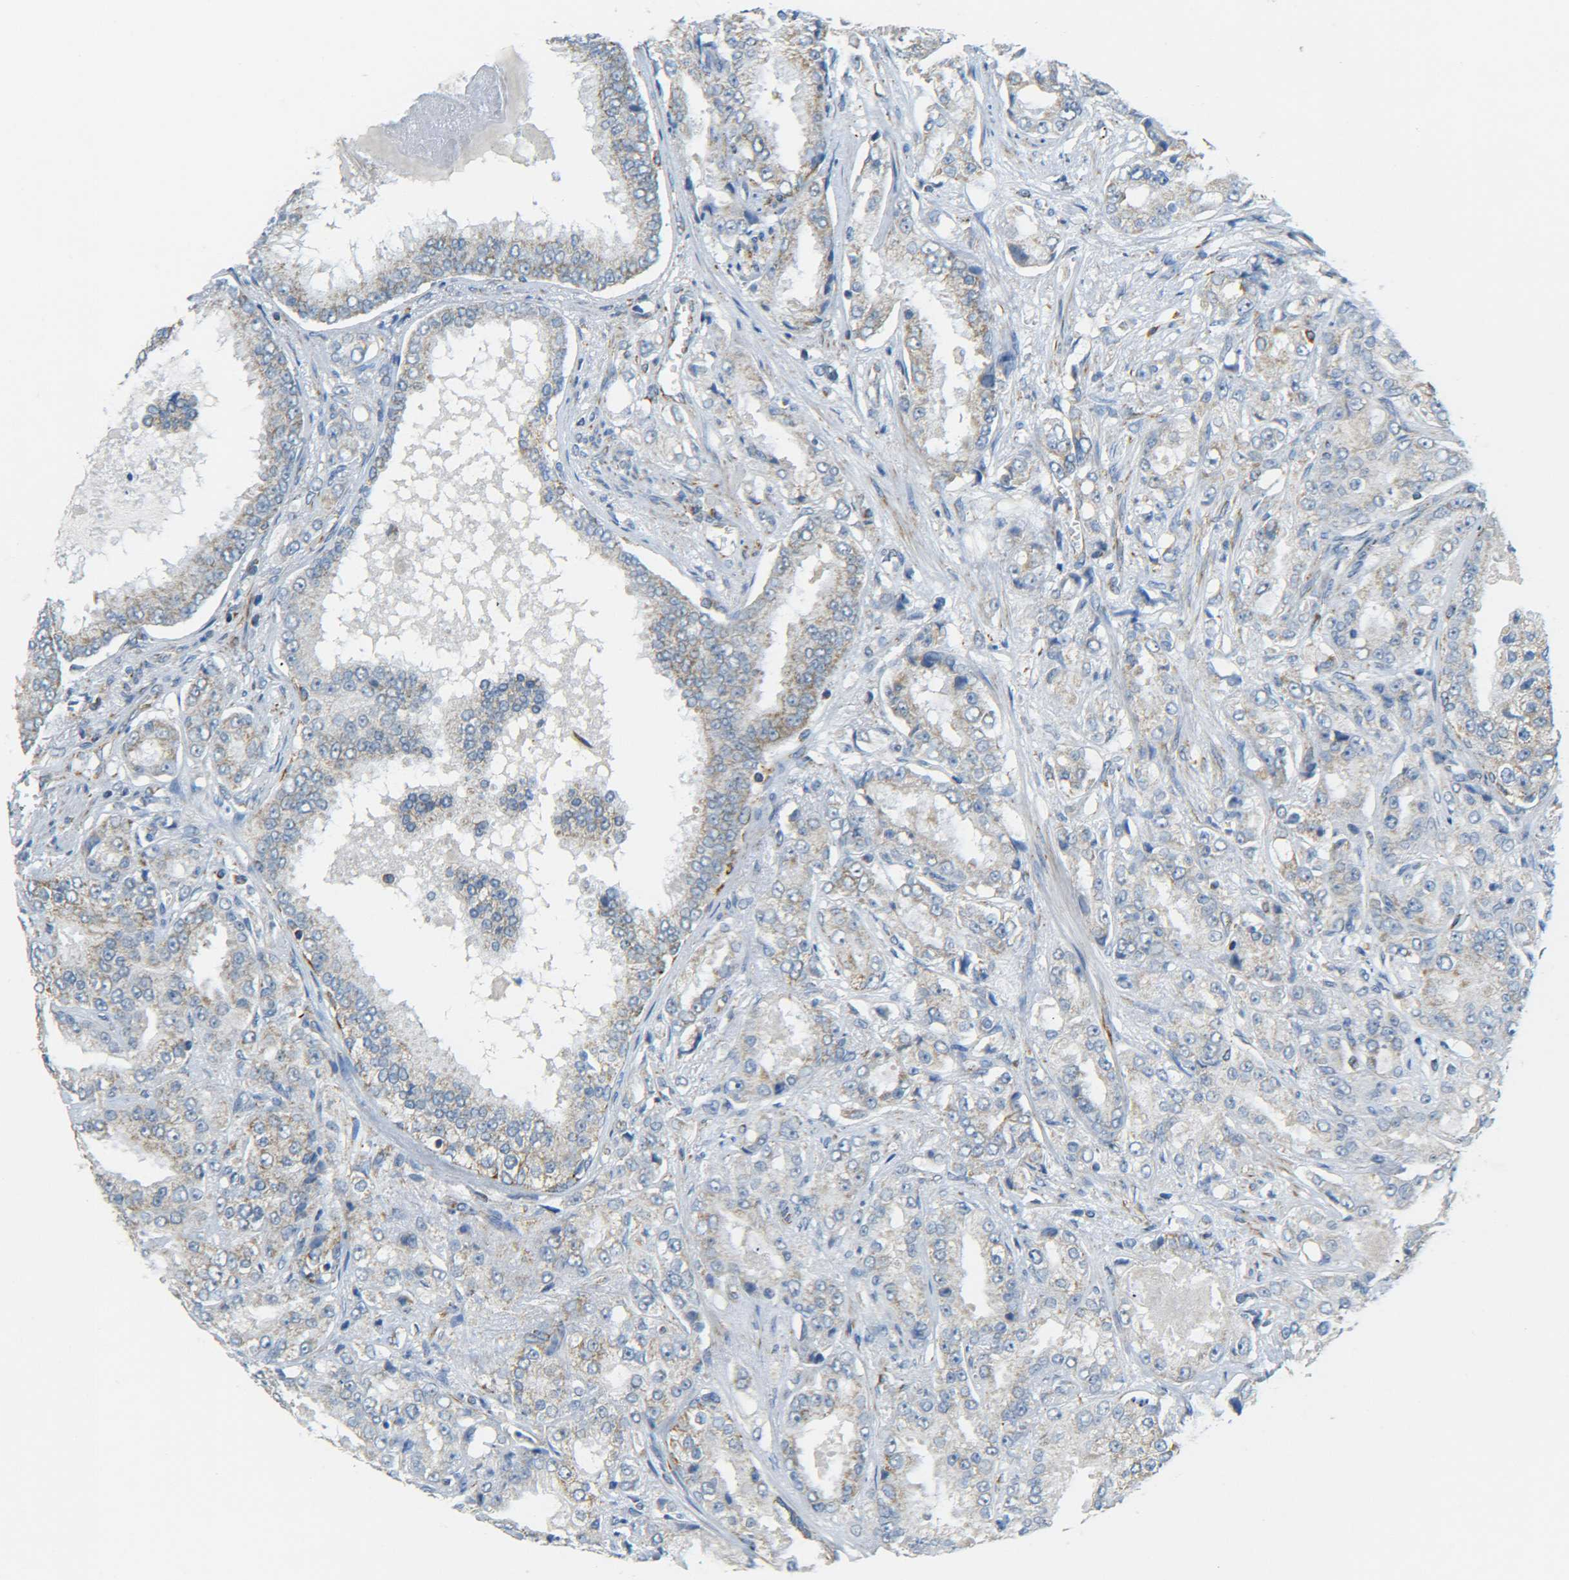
{"staining": {"intensity": "weak", "quantity": ">75%", "location": "cytoplasmic/membranous"}, "tissue": "prostate cancer", "cell_type": "Tumor cells", "image_type": "cancer", "snomed": [{"axis": "morphology", "description": "Adenocarcinoma, High grade"}, {"axis": "topography", "description": "Prostate"}], "caption": "Prostate cancer stained with a brown dye reveals weak cytoplasmic/membranous positive expression in about >75% of tumor cells.", "gene": "CYB5R1", "patient": {"sex": "male", "age": 73}}